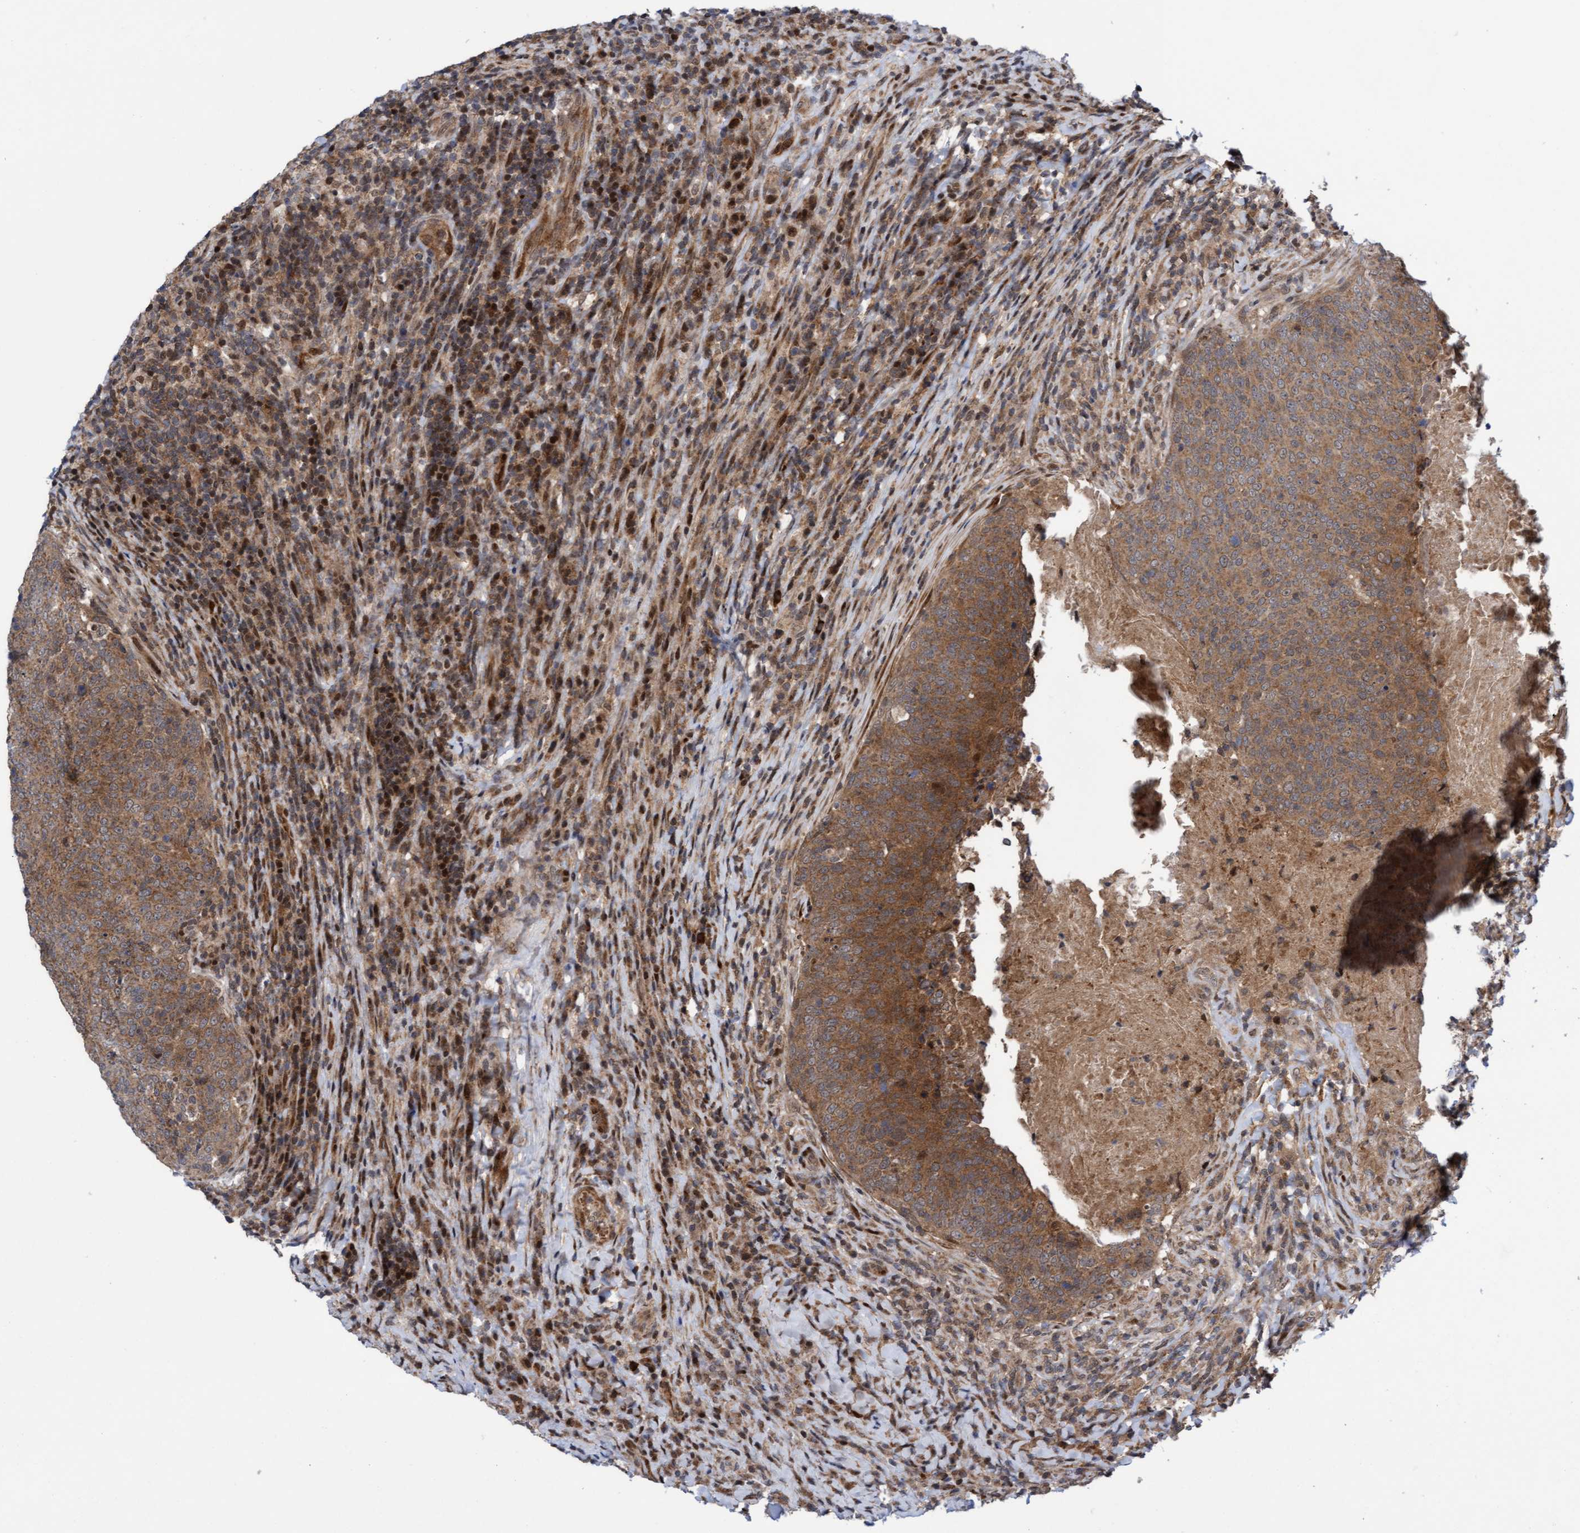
{"staining": {"intensity": "moderate", "quantity": ">75%", "location": "cytoplasmic/membranous"}, "tissue": "head and neck cancer", "cell_type": "Tumor cells", "image_type": "cancer", "snomed": [{"axis": "morphology", "description": "Squamous cell carcinoma, NOS"}, {"axis": "morphology", "description": "Squamous cell carcinoma, metastatic, NOS"}, {"axis": "topography", "description": "Lymph node"}, {"axis": "topography", "description": "Head-Neck"}], "caption": "Immunohistochemistry (DAB (3,3'-diaminobenzidine)) staining of human head and neck cancer (squamous cell carcinoma) demonstrates moderate cytoplasmic/membranous protein staining in about >75% of tumor cells.", "gene": "ITFG1", "patient": {"sex": "male", "age": 62}}